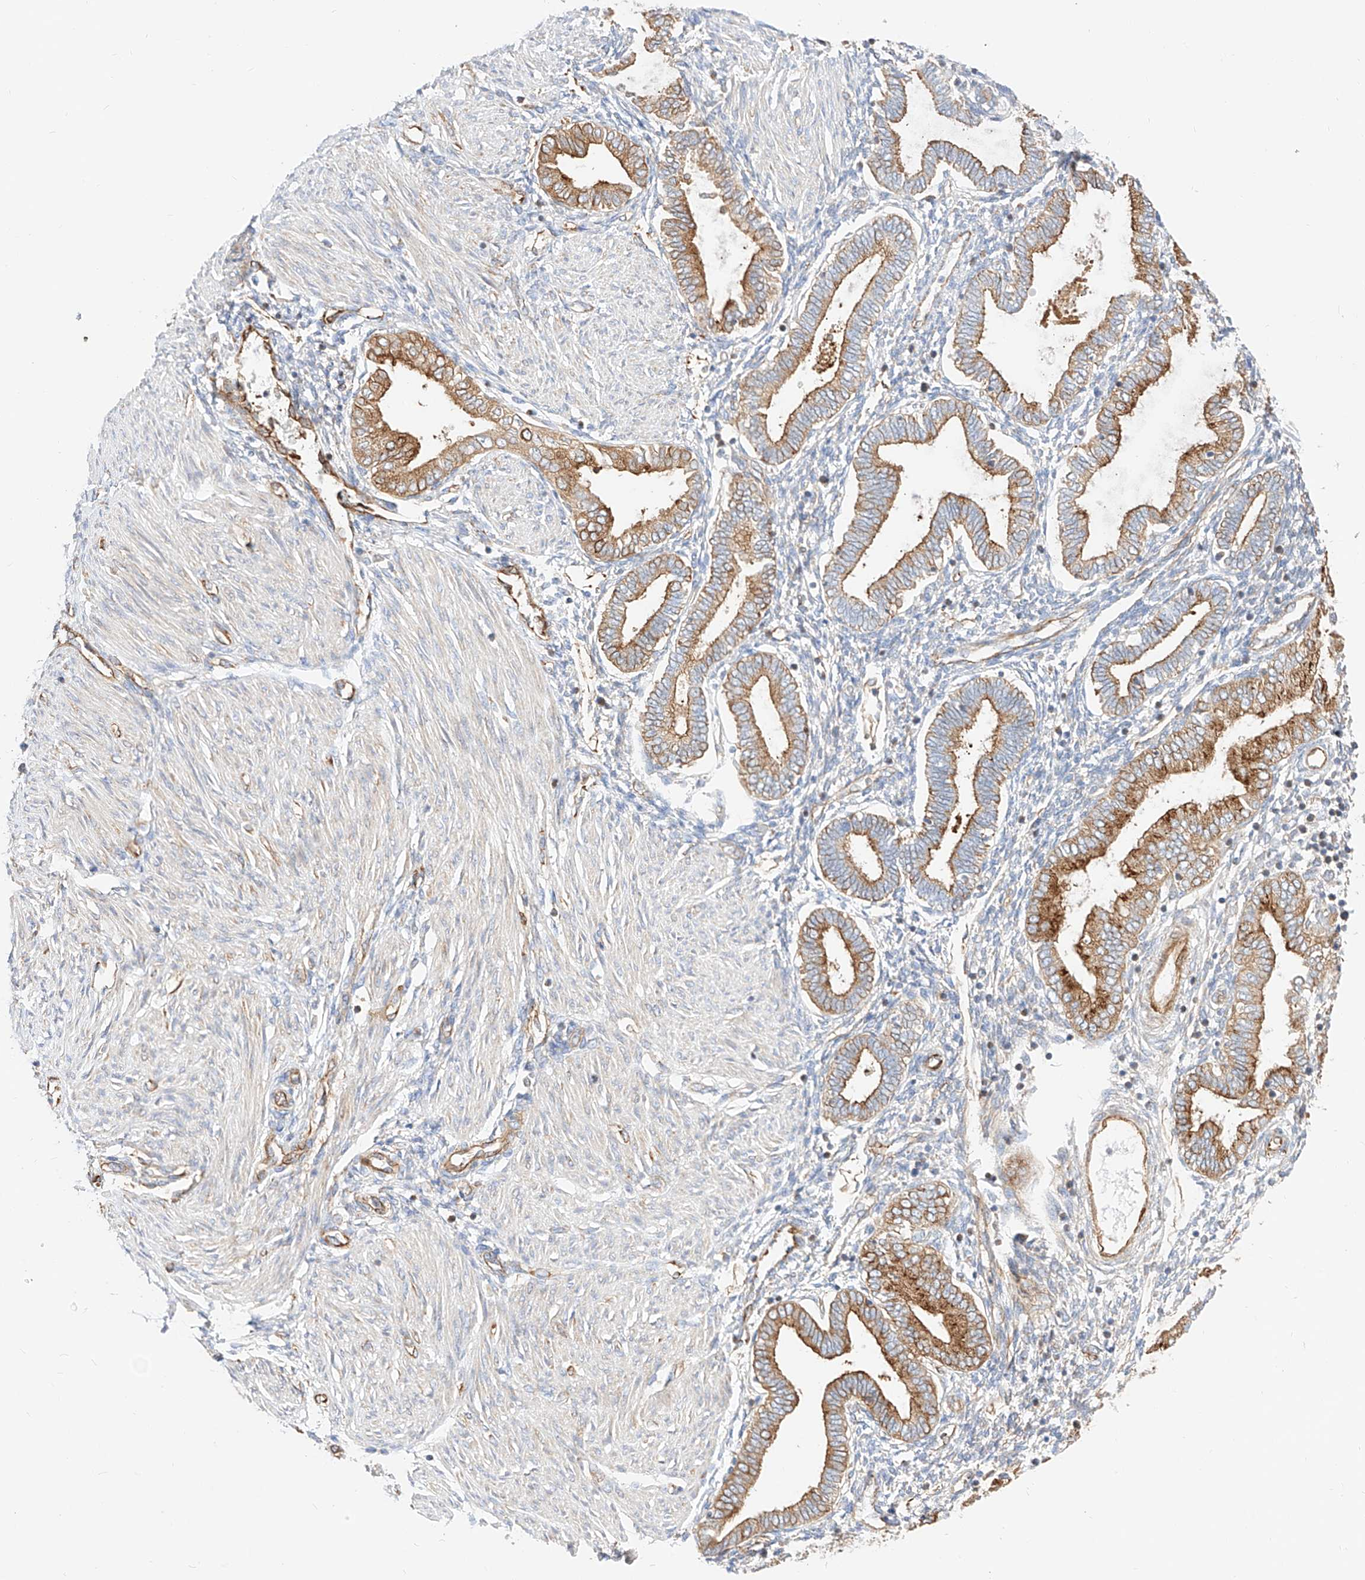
{"staining": {"intensity": "weak", "quantity": "25%-75%", "location": "cytoplasmic/membranous"}, "tissue": "endometrium", "cell_type": "Cells in endometrial stroma", "image_type": "normal", "snomed": [{"axis": "morphology", "description": "Normal tissue, NOS"}, {"axis": "topography", "description": "Endometrium"}], "caption": "Human endometrium stained with a protein marker reveals weak staining in cells in endometrial stroma.", "gene": "CSGALNACT2", "patient": {"sex": "female", "age": 53}}